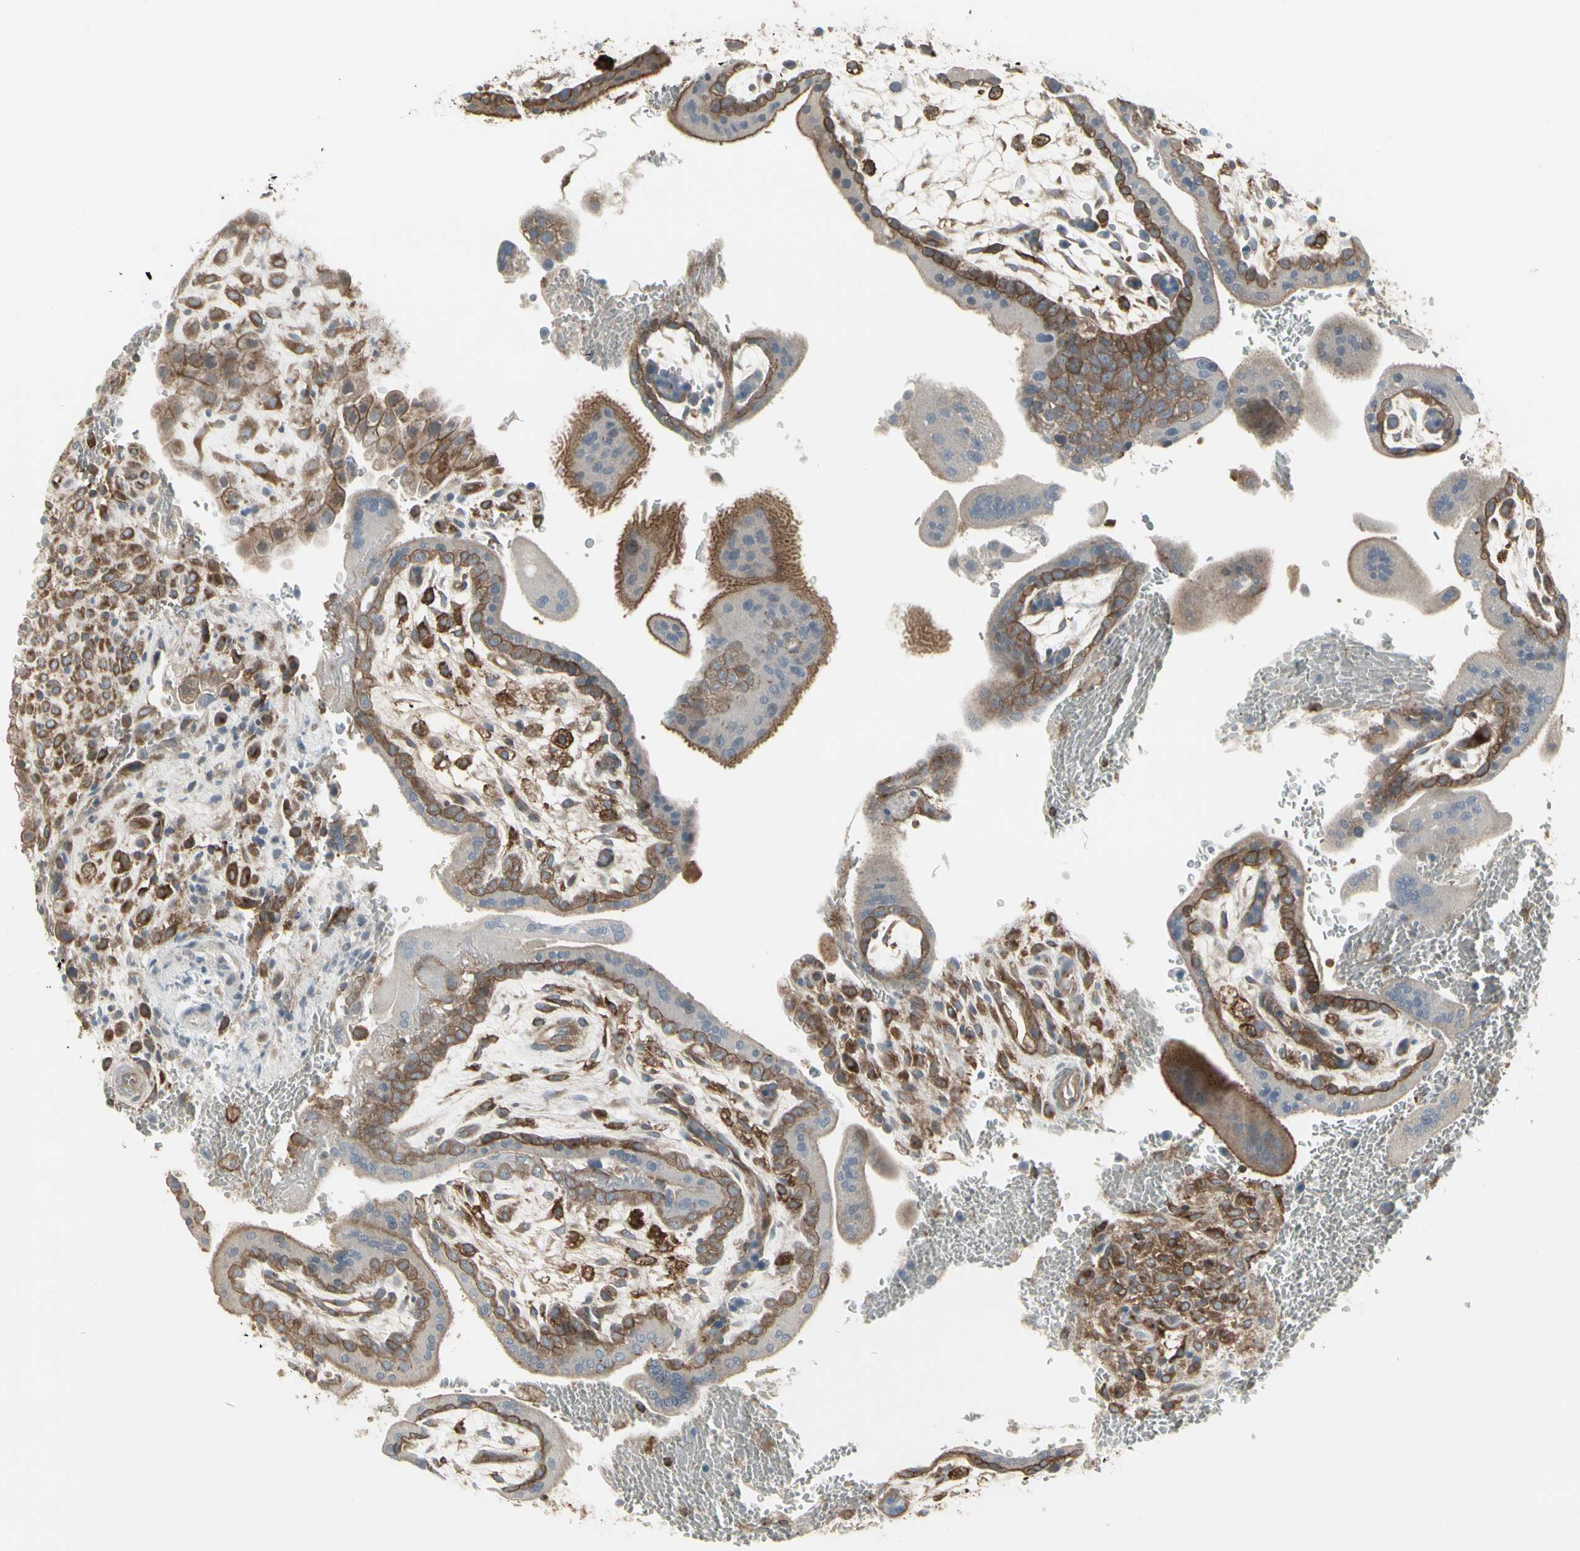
{"staining": {"intensity": "strong", "quantity": ">75%", "location": "cytoplasmic/membranous"}, "tissue": "placenta", "cell_type": "Decidual cells", "image_type": "normal", "snomed": [{"axis": "morphology", "description": "Normal tissue, NOS"}, {"axis": "topography", "description": "Placenta"}], "caption": "This photomicrograph shows IHC staining of benign placenta, with high strong cytoplasmic/membranous expression in approximately >75% of decidual cells.", "gene": "EPS15", "patient": {"sex": "female", "age": 35}}